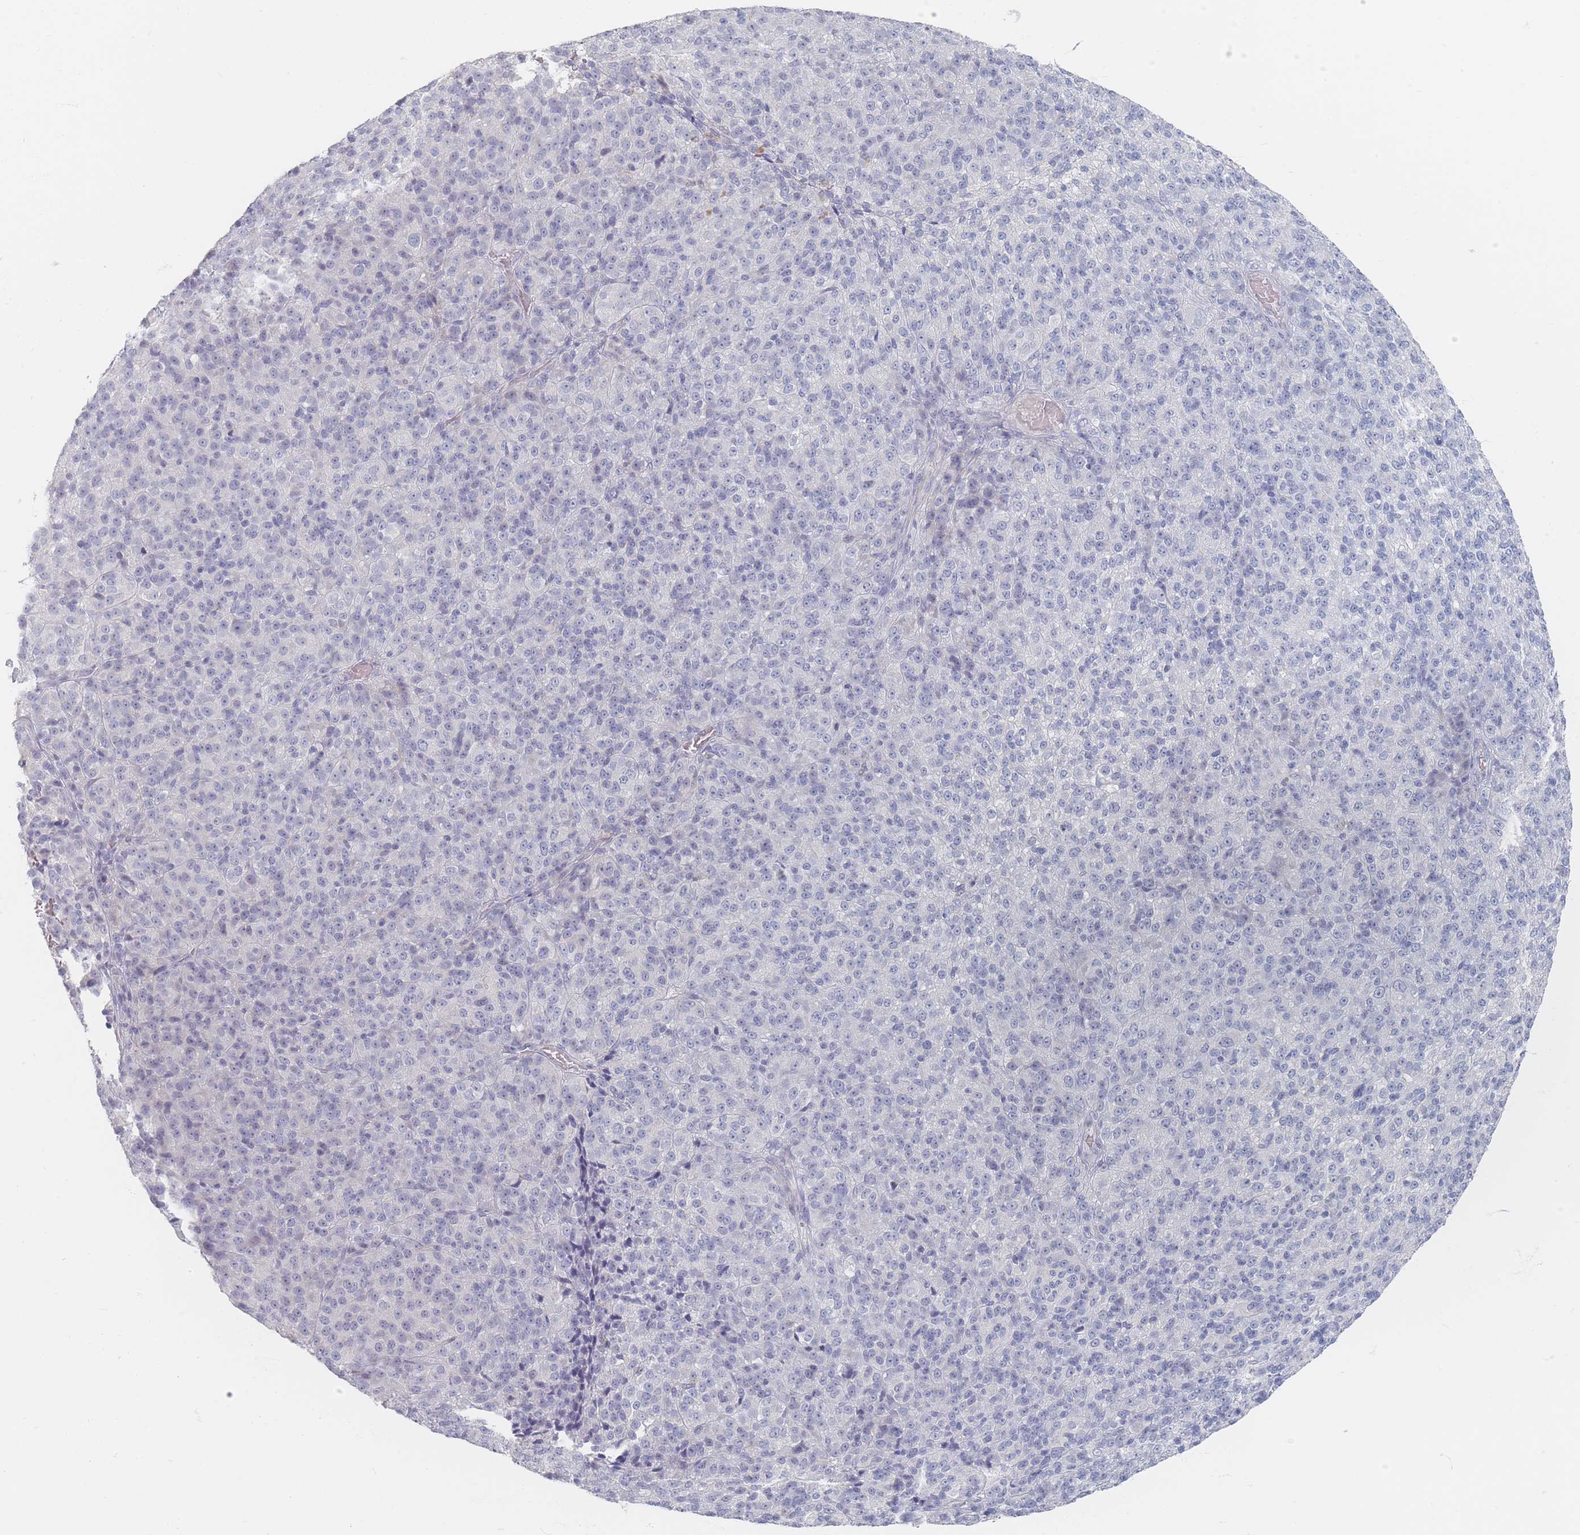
{"staining": {"intensity": "negative", "quantity": "none", "location": "none"}, "tissue": "melanoma", "cell_type": "Tumor cells", "image_type": "cancer", "snomed": [{"axis": "morphology", "description": "Malignant melanoma, Metastatic site"}, {"axis": "topography", "description": "Brain"}], "caption": "Human melanoma stained for a protein using IHC shows no positivity in tumor cells.", "gene": "CD37", "patient": {"sex": "female", "age": 56}}